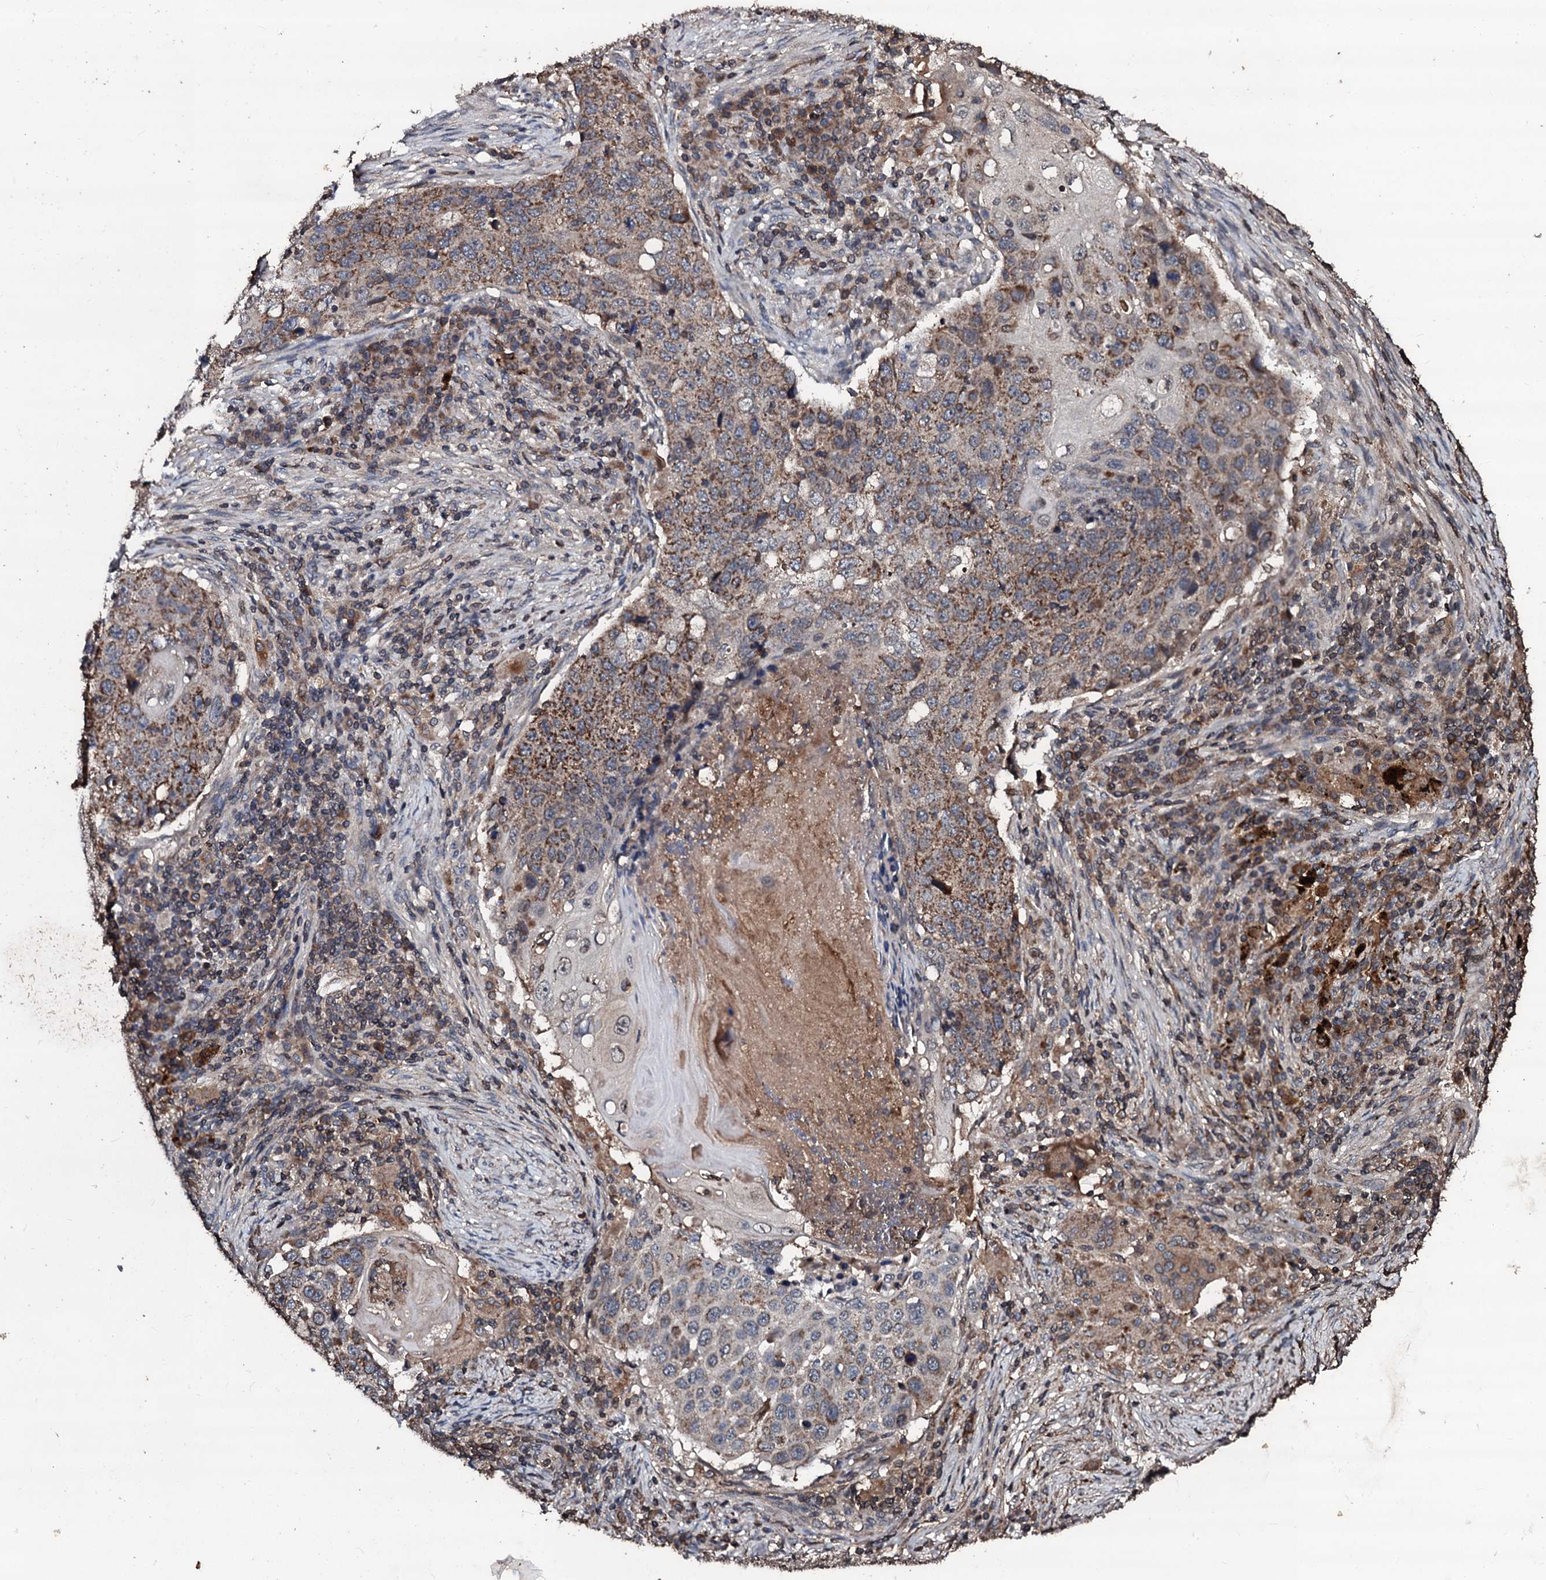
{"staining": {"intensity": "moderate", "quantity": ">75%", "location": "cytoplasmic/membranous"}, "tissue": "lung cancer", "cell_type": "Tumor cells", "image_type": "cancer", "snomed": [{"axis": "morphology", "description": "Squamous cell carcinoma, NOS"}, {"axis": "topography", "description": "Lung"}], "caption": "Lung cancer tissue displays moderate cytoplasmic/membranous staining in approximately >75% of tumor cells, visualized by immunohistochemistry.", "gene": "SDHAF2", "patient": {"sex": "female", "age": 63}}